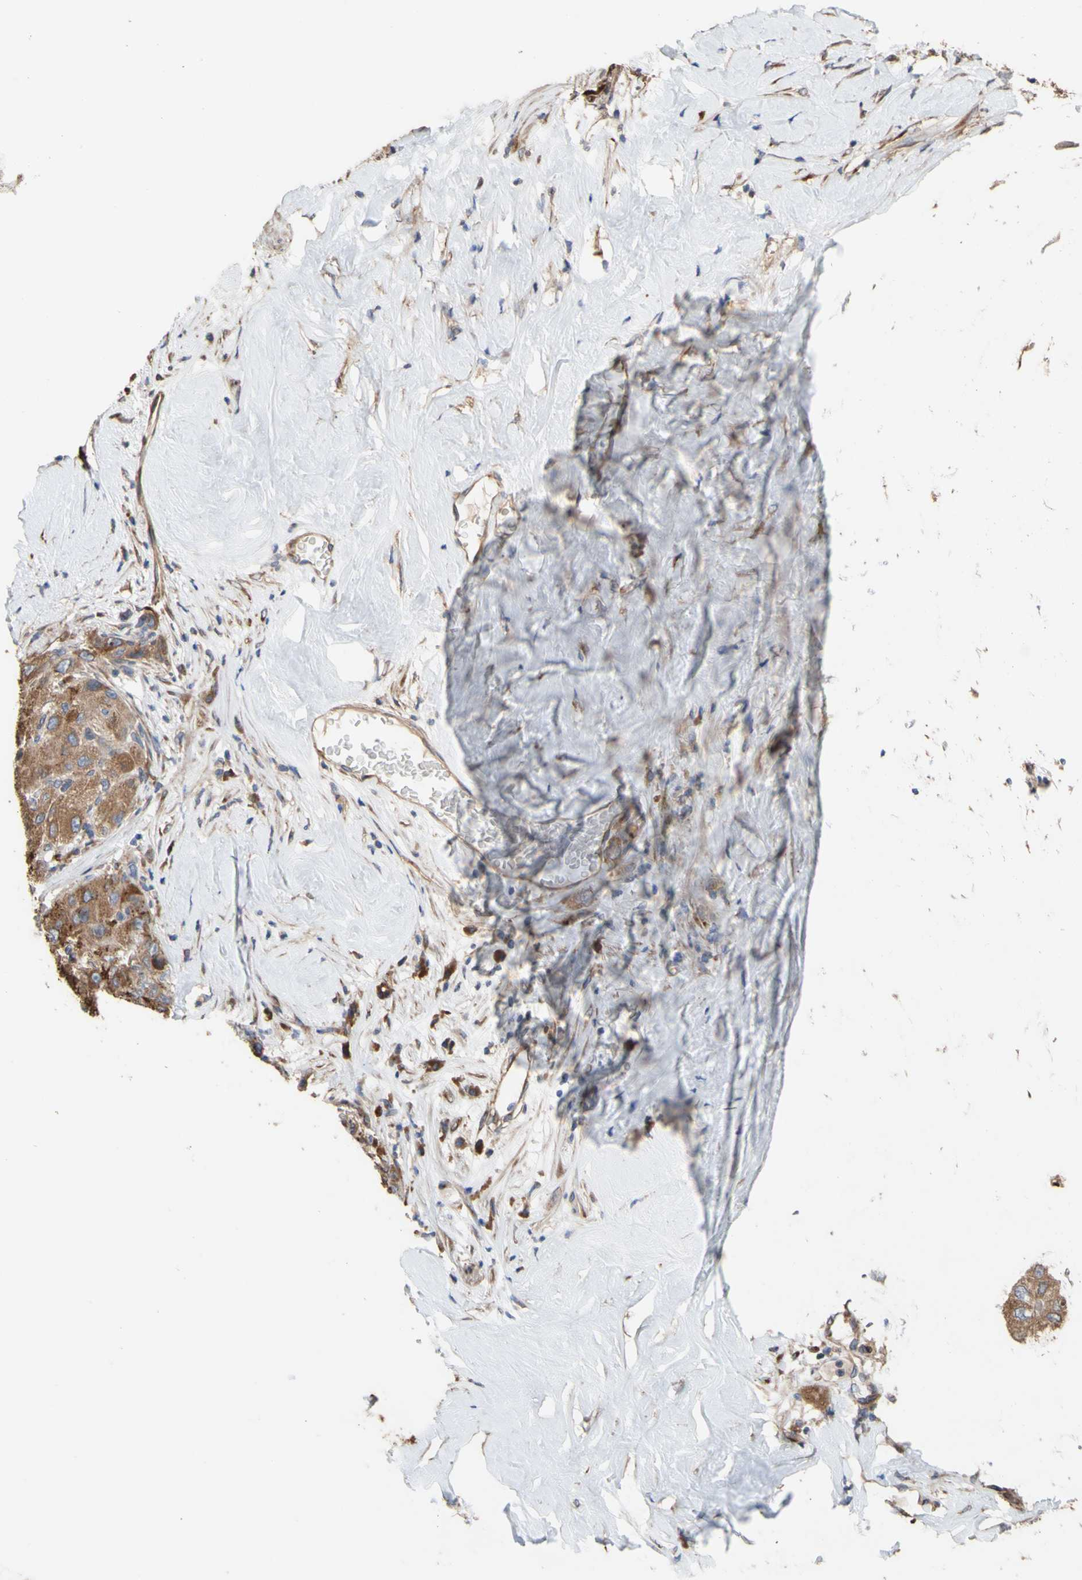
{"staining": {"intensity": "moderate", "quantity": ">75%", "location": "cytoplasmic/membranous"}, "tissue": "liver cancer", "cell_type": "Tumor cells", "image_type": "cancer", "snomed": [{"axis": "morphology", "description": "Carcinoma, Hepatocellular, NOS"}, {"axis": "topography", "description": "Liver"}], "caption": "IHC (DAB (3,3'-diaminobenzidine)) staining of liver cancer displays moderate cytoplasmic/membranous protein staining in approximately >75% of tumor cells. (IHC, brightfield microscopy, high magnification).", "gene": "NECTIN3", "patient": {"sex": "male", "age": 80}}